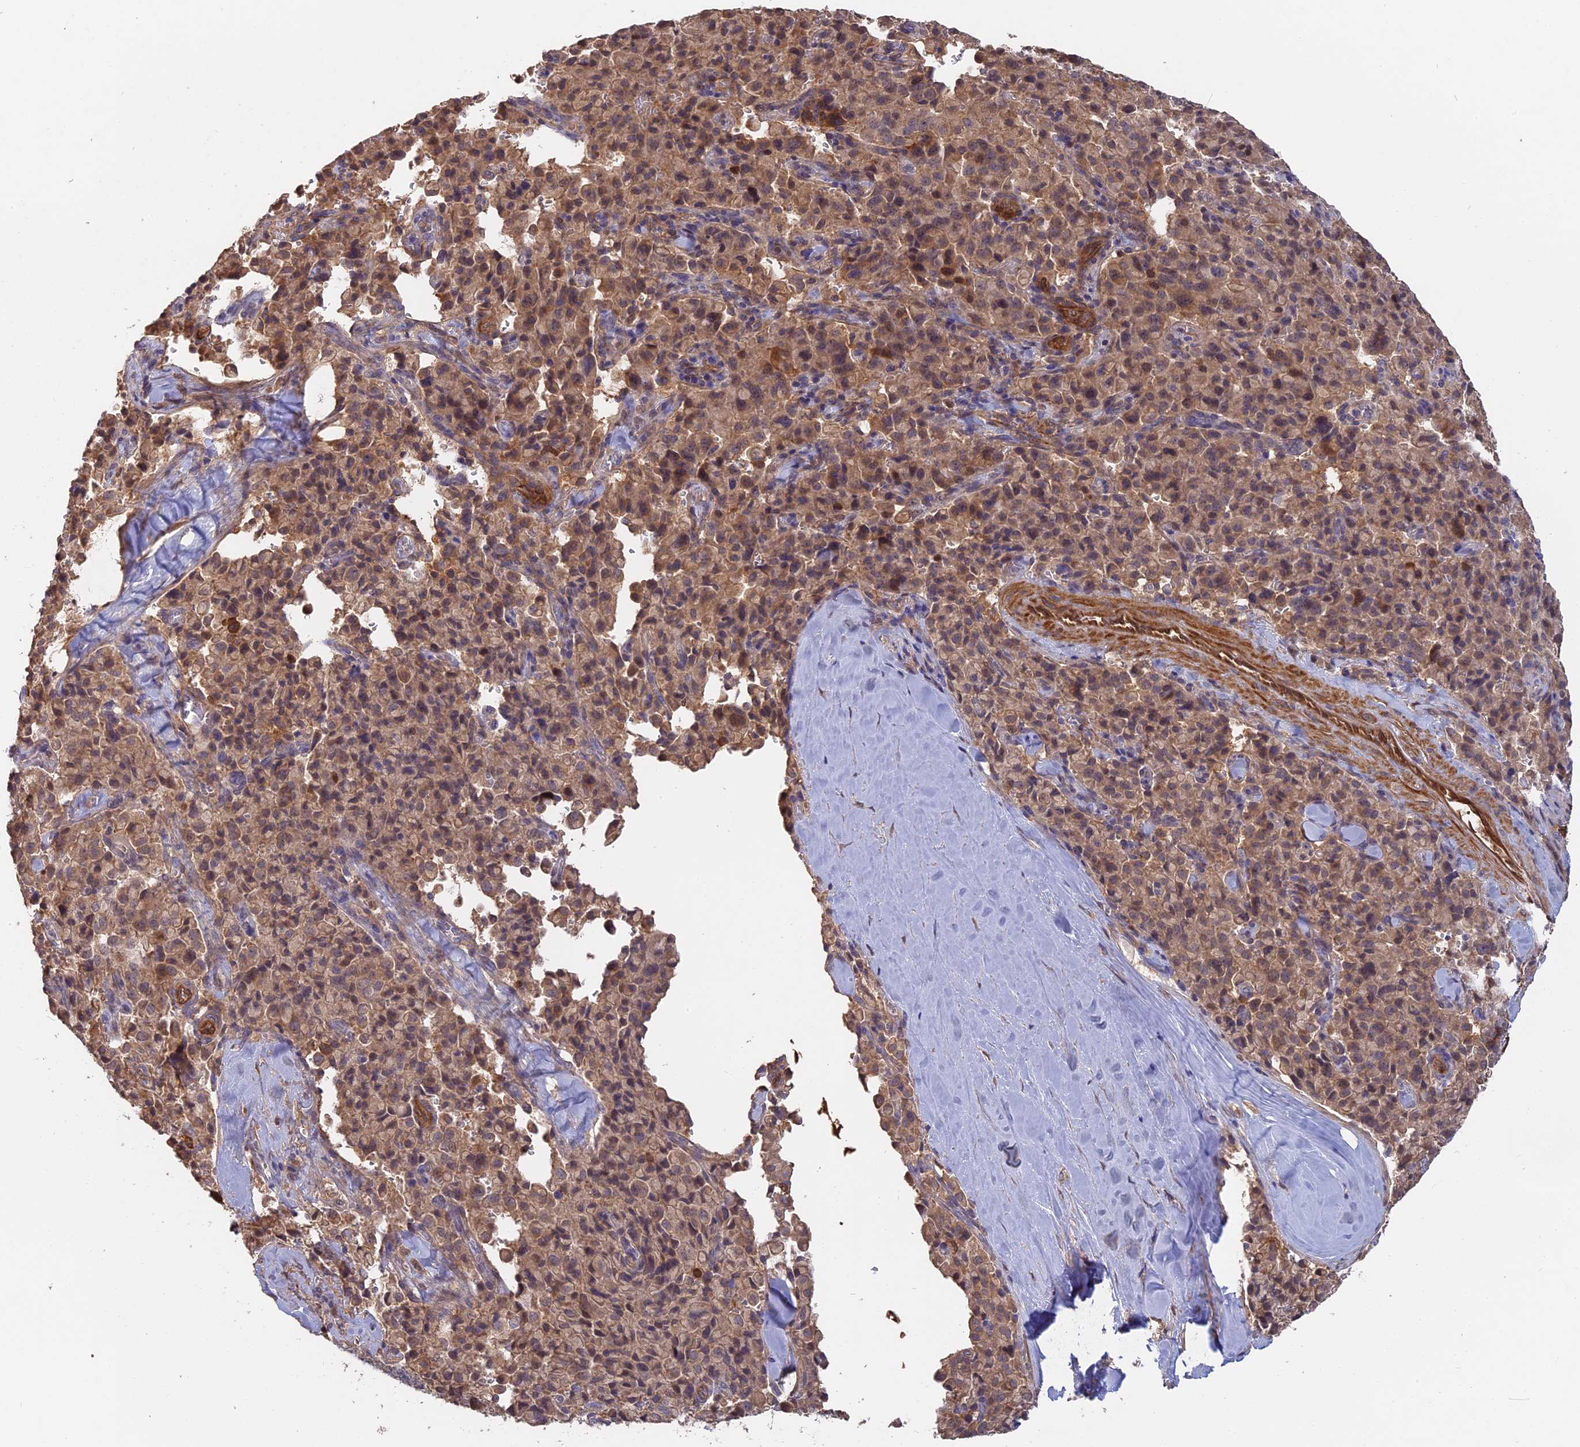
{"staining": {"intensity": "moderate", "quantity": ">75%", "location": "cytoplasmic/membranous"}, "tissue": "pancreatic cancer", "cell_type": "Tumor cells", "image_type": "cancer", "snomed": [{"axis": "morphology", "description": "Adenocarcinoma, NOS"}, {"axis": "topography", "description": "Pancreas"}], "caption": "A photomicrograph of pancreatic adenocarcinoma stained for a protein displays moderate cytoplasmic/membranous brown staining in tumor cells. The staining is performed using DAB (3,3'-diaminobenzidine) brown chromogen to label protein expression. The nuclei are counter-stained blue using hematoxylin.", "gene": "SAC3D1", "patient": {"sex": "male", "age": 65}}